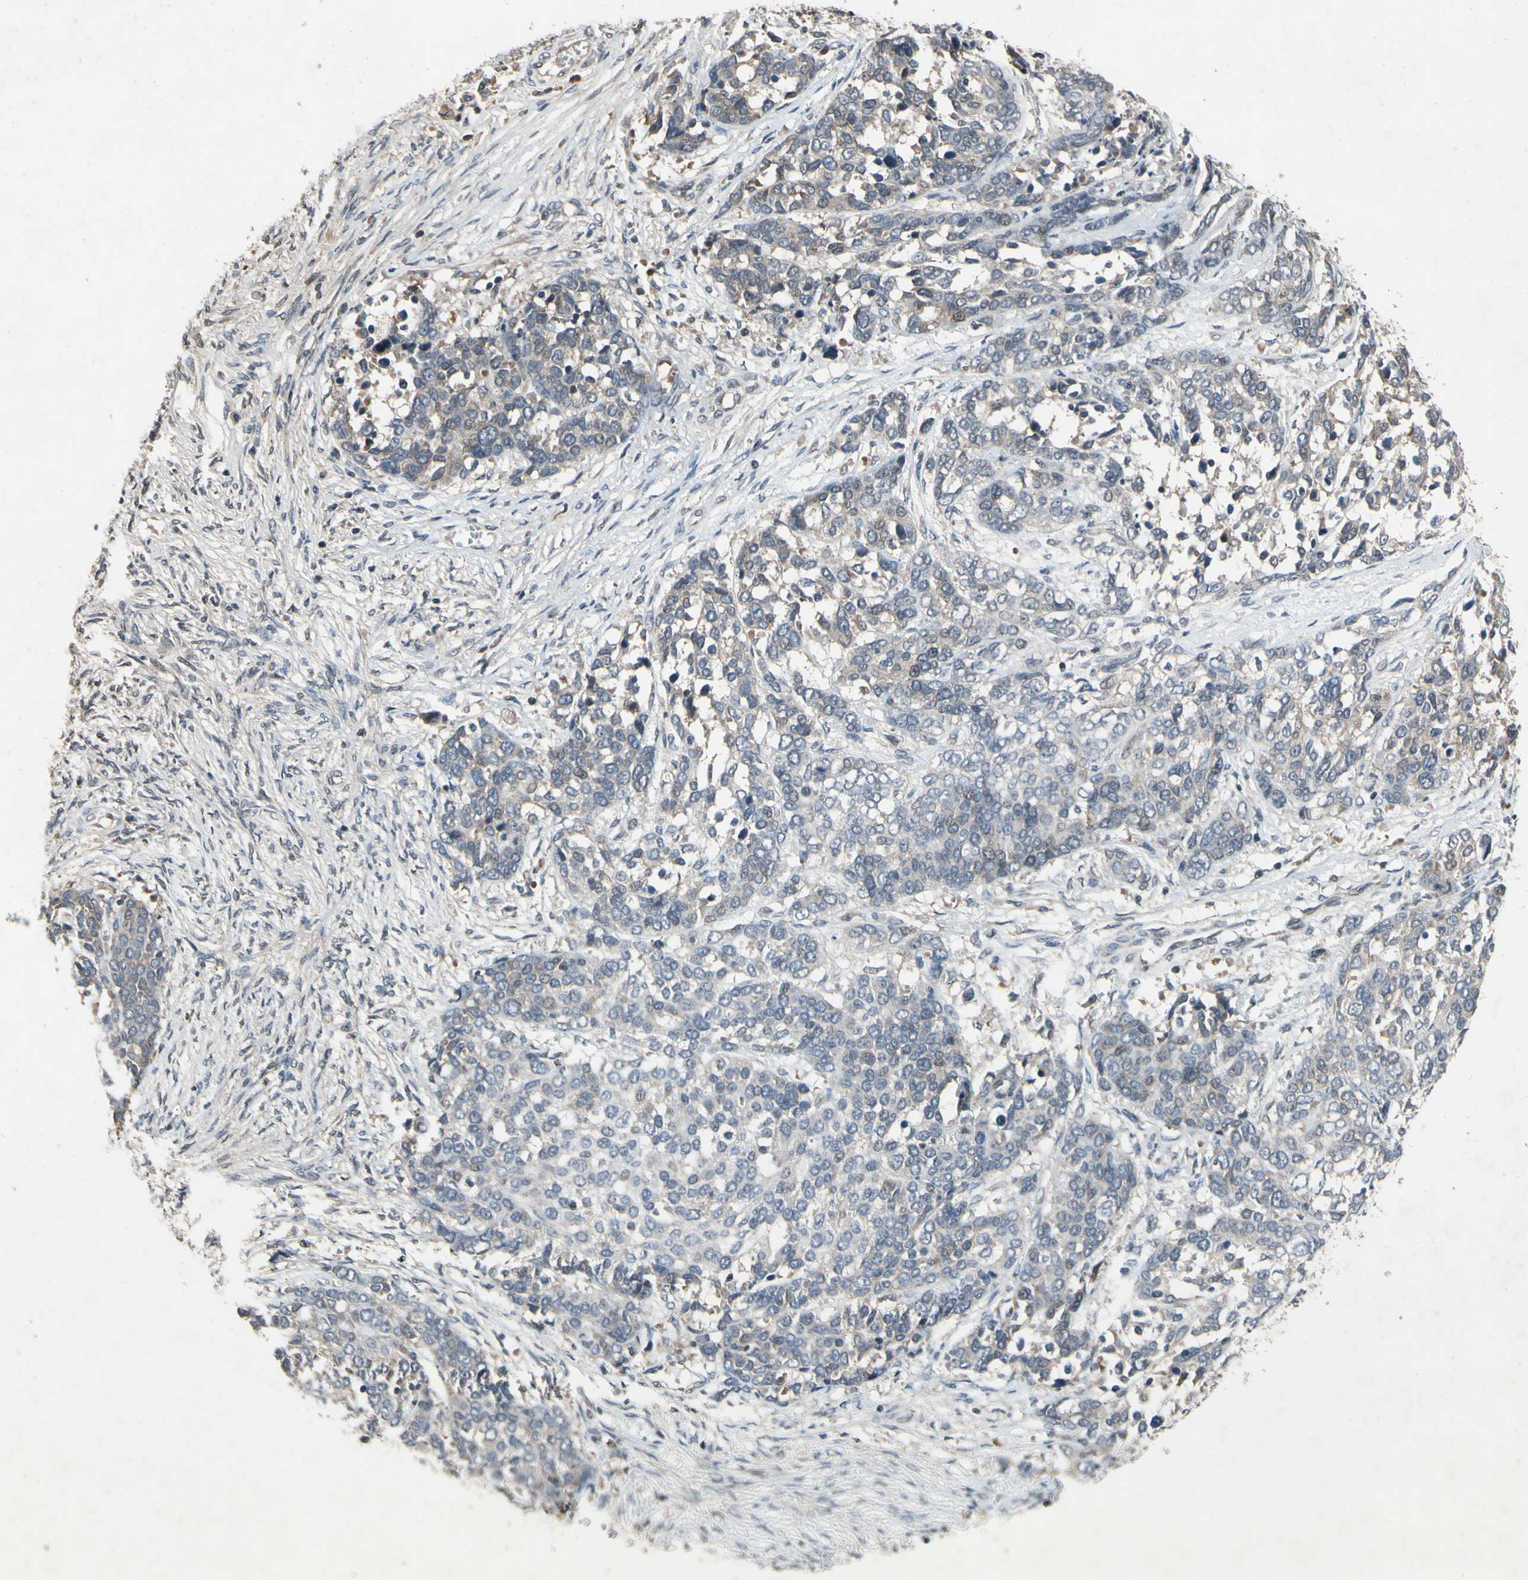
{"staining": {"intensity": "weak", "quantity": "25%-75%", "location": "cytoplasmic/membranous"}, "tissue": "ovarian cancer", "cell_type": "Tumor cells", "image_type": "cancer", "snomed": [{"axis": "morphology", "description": "Cystadenocarcinoma, serous, NOS"}, {"axis": "topography", "description": "Ovary"}], "caption": "Immunohistochemical staining of human ovarian cancer displays low levels of weak cytoplasmic/membranous protein expression in approximately 25%-75% of tumor cells.", "gene": "DPY19L3", "patient": {"sex": "female", "age": 44}}